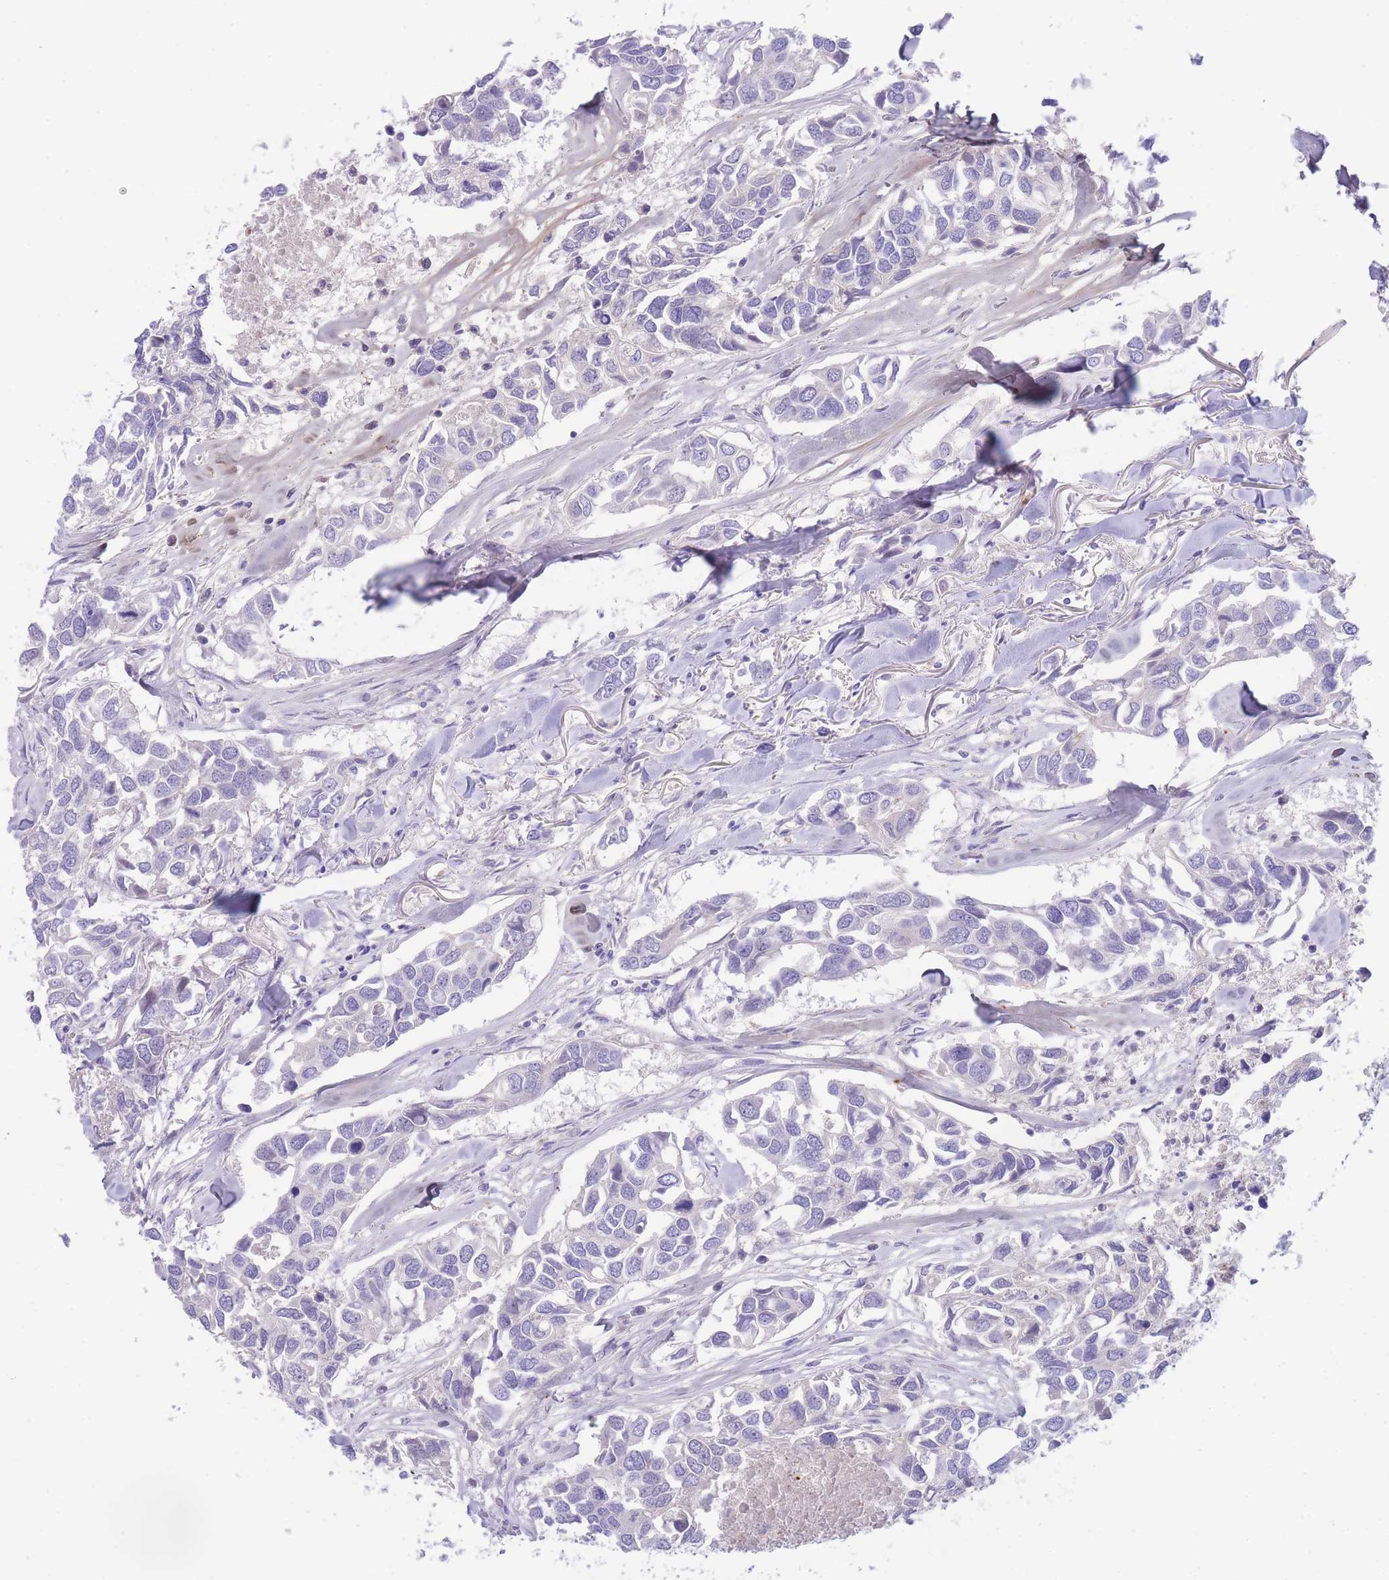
{"staining": {"intensity": "negative", "quantity": "none", "location": "none"}, "tissue": "breast cancer", "cell_type": "Tumor cells", "image_type": "cancer", "snomed": [{"axis": "morphology", "description": "Duct carcinoma"}, {"axis": "topography", "description": "Breast"}], "caption": "Immunohistochemistry (IHC) micrograph of neoplastic tissue: breast cancer stained with DAB (3,3'-diaminobenzidine) demonstrates no significant protein positivity in tumor cells.", "gene": "PCDHB3", "patient": {"sex": "female", "age": 83}}